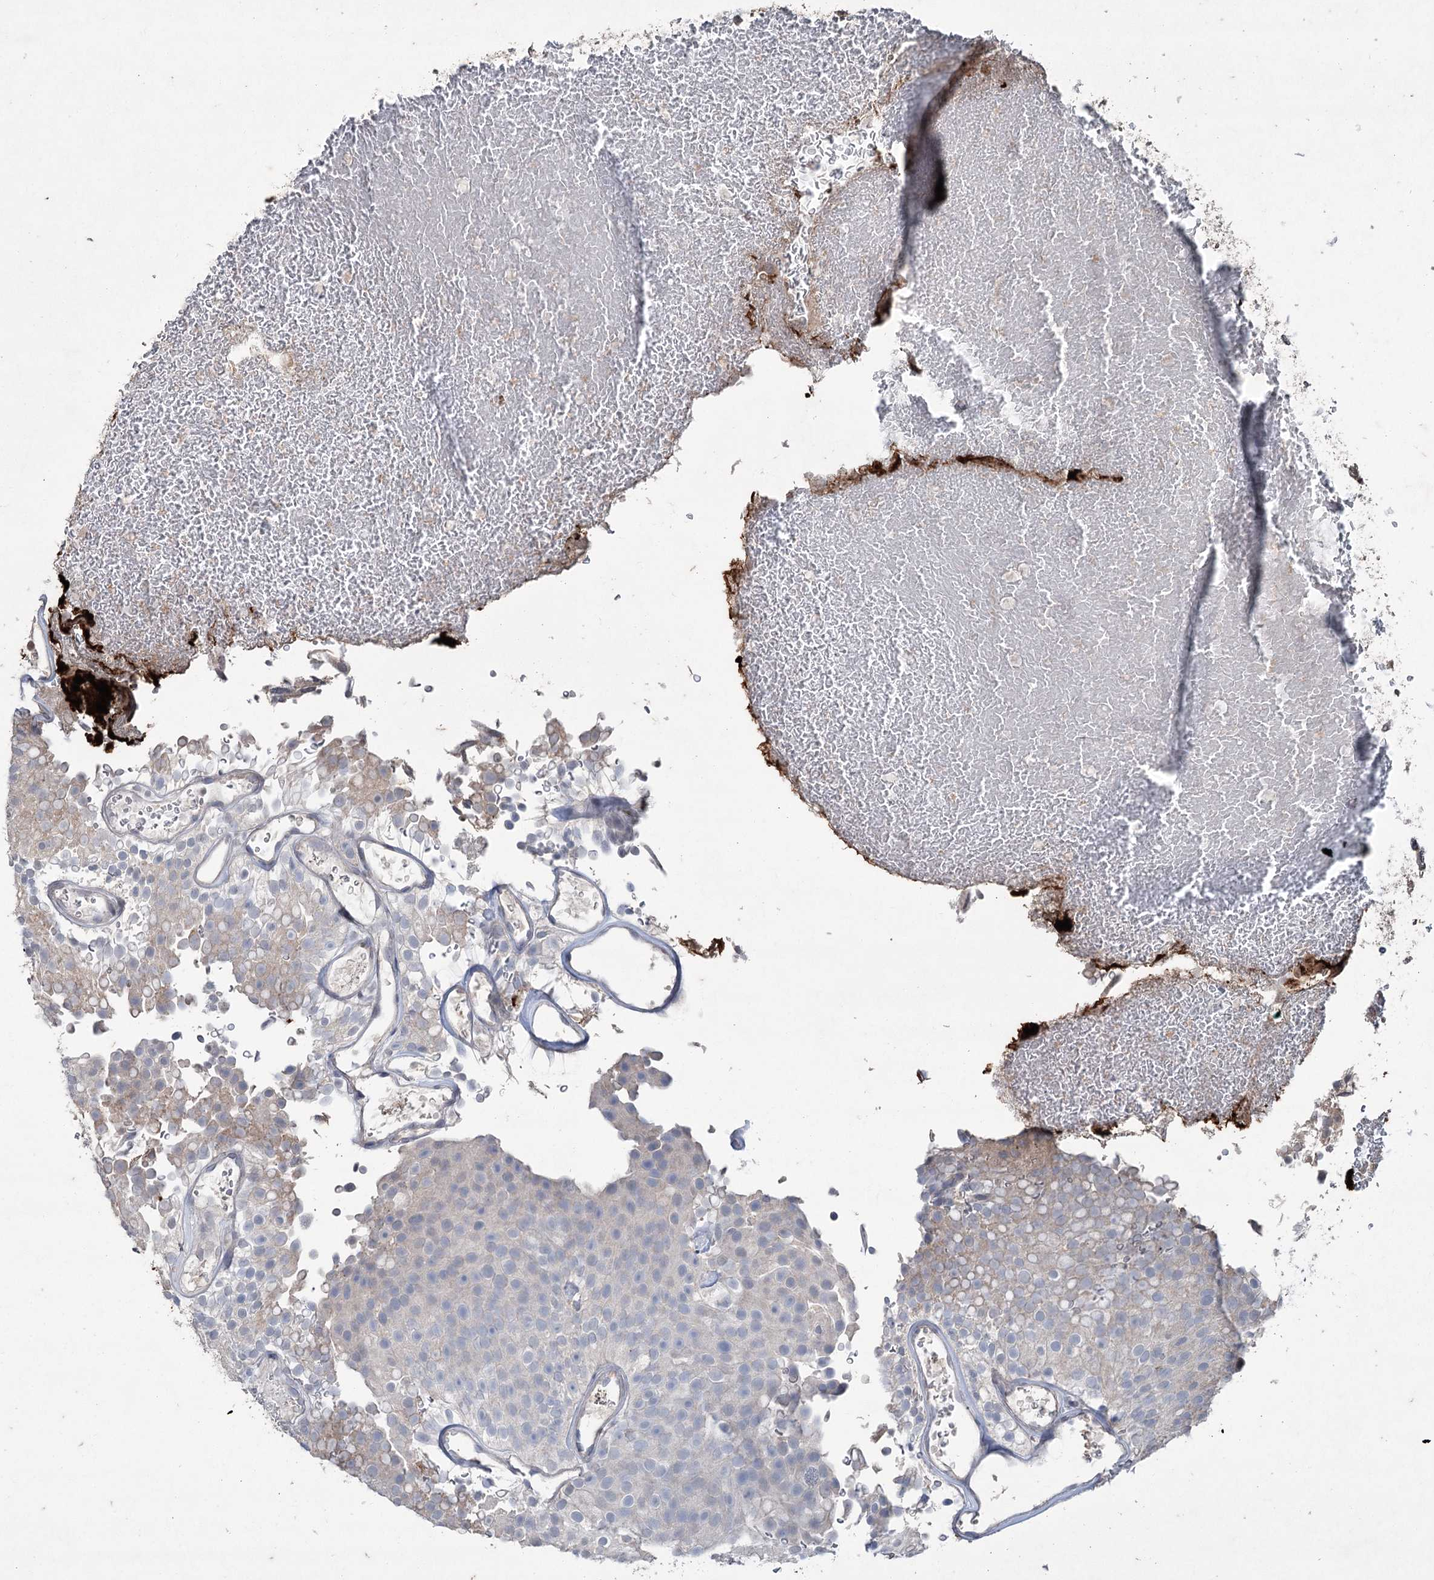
{"staining": {"intensity": "weak", "quantity": "<25%", "location": "cytoplasmic/membranous"}, "tissue": "urothelial cancer", "cell_type": "Tumor cells", "image_type": "cancer", "snomed": [{"axis": "morphology", "description": "Urothelial carcinoma, Low grade"}, {"axis": "topography", "description": "Urinary bladder"}], "caption": "High magnification brightfield microscopy of low-grade urothelial carcinoma stained with DAB (3,3'-diaminobenzidine) (brown) and counterstained with hematoxylin (blue): tumor cells show no significant expression.", "gene": "PGLYRP2", "patient": {"sex": "male", "age": 78}}